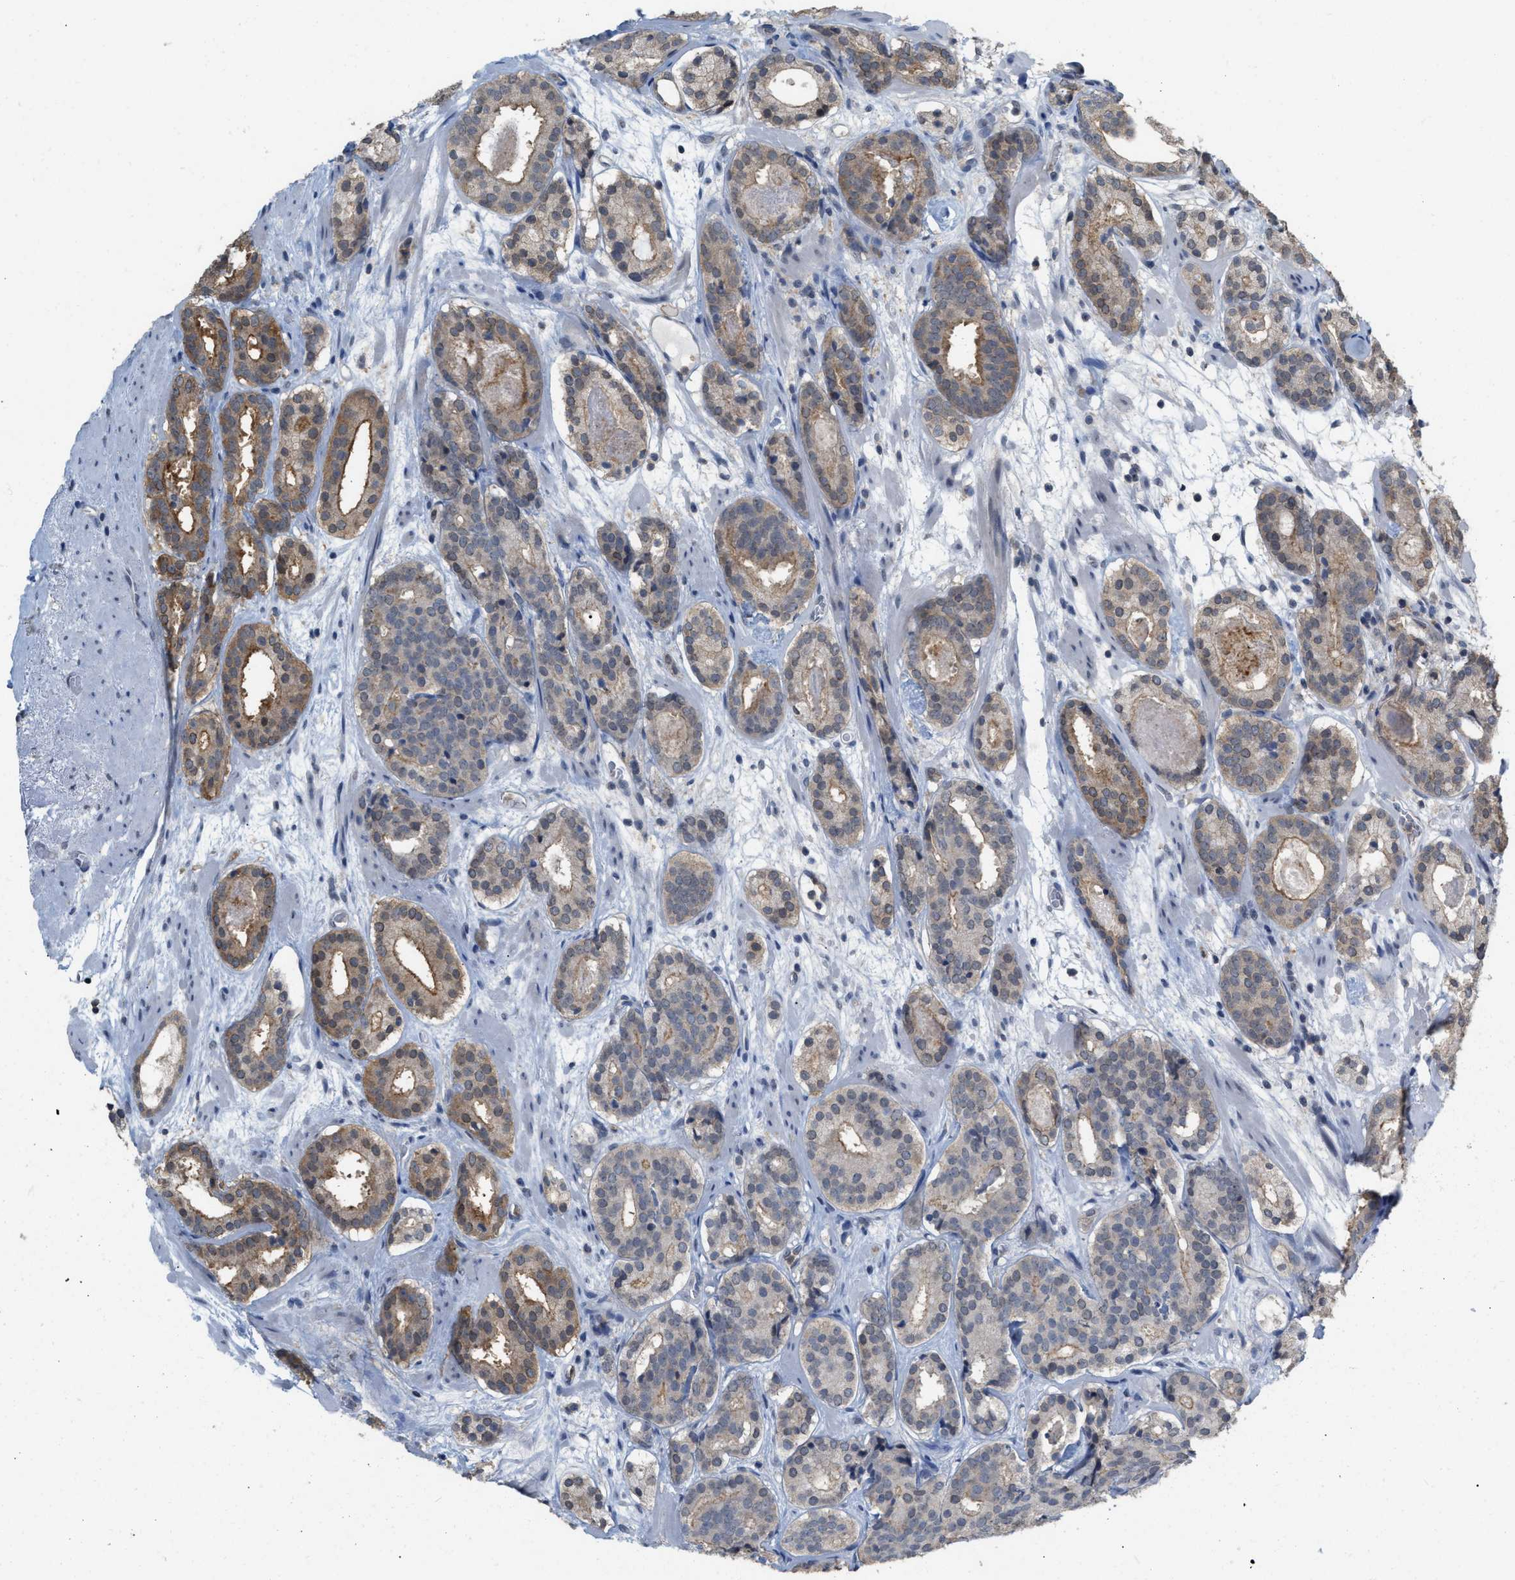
{"staining": {"intensity": "moderate", "quantity": ">75%", "location": "cytoplasmic/membranous"}, "tissue": "prostate cancer", "cell_type": "Tumor cells", "image_type": "cancer", "snomed": [{"axis": "morphology", "description": "Adenocarcinoma, Low grade"}, {"axis": "topography", "description": "Prostate"}], "caption": "A brown stain highlights moderate cytoplasmic/membranous expression of a protein in prostate adenocarcinoma (low-grade) tumor cells. (DAB IHC, brown staining for protein, blue staining for nuclei).", "gene": "BAIAP2L1", "patient": {"sex": "male", "age": 69}}